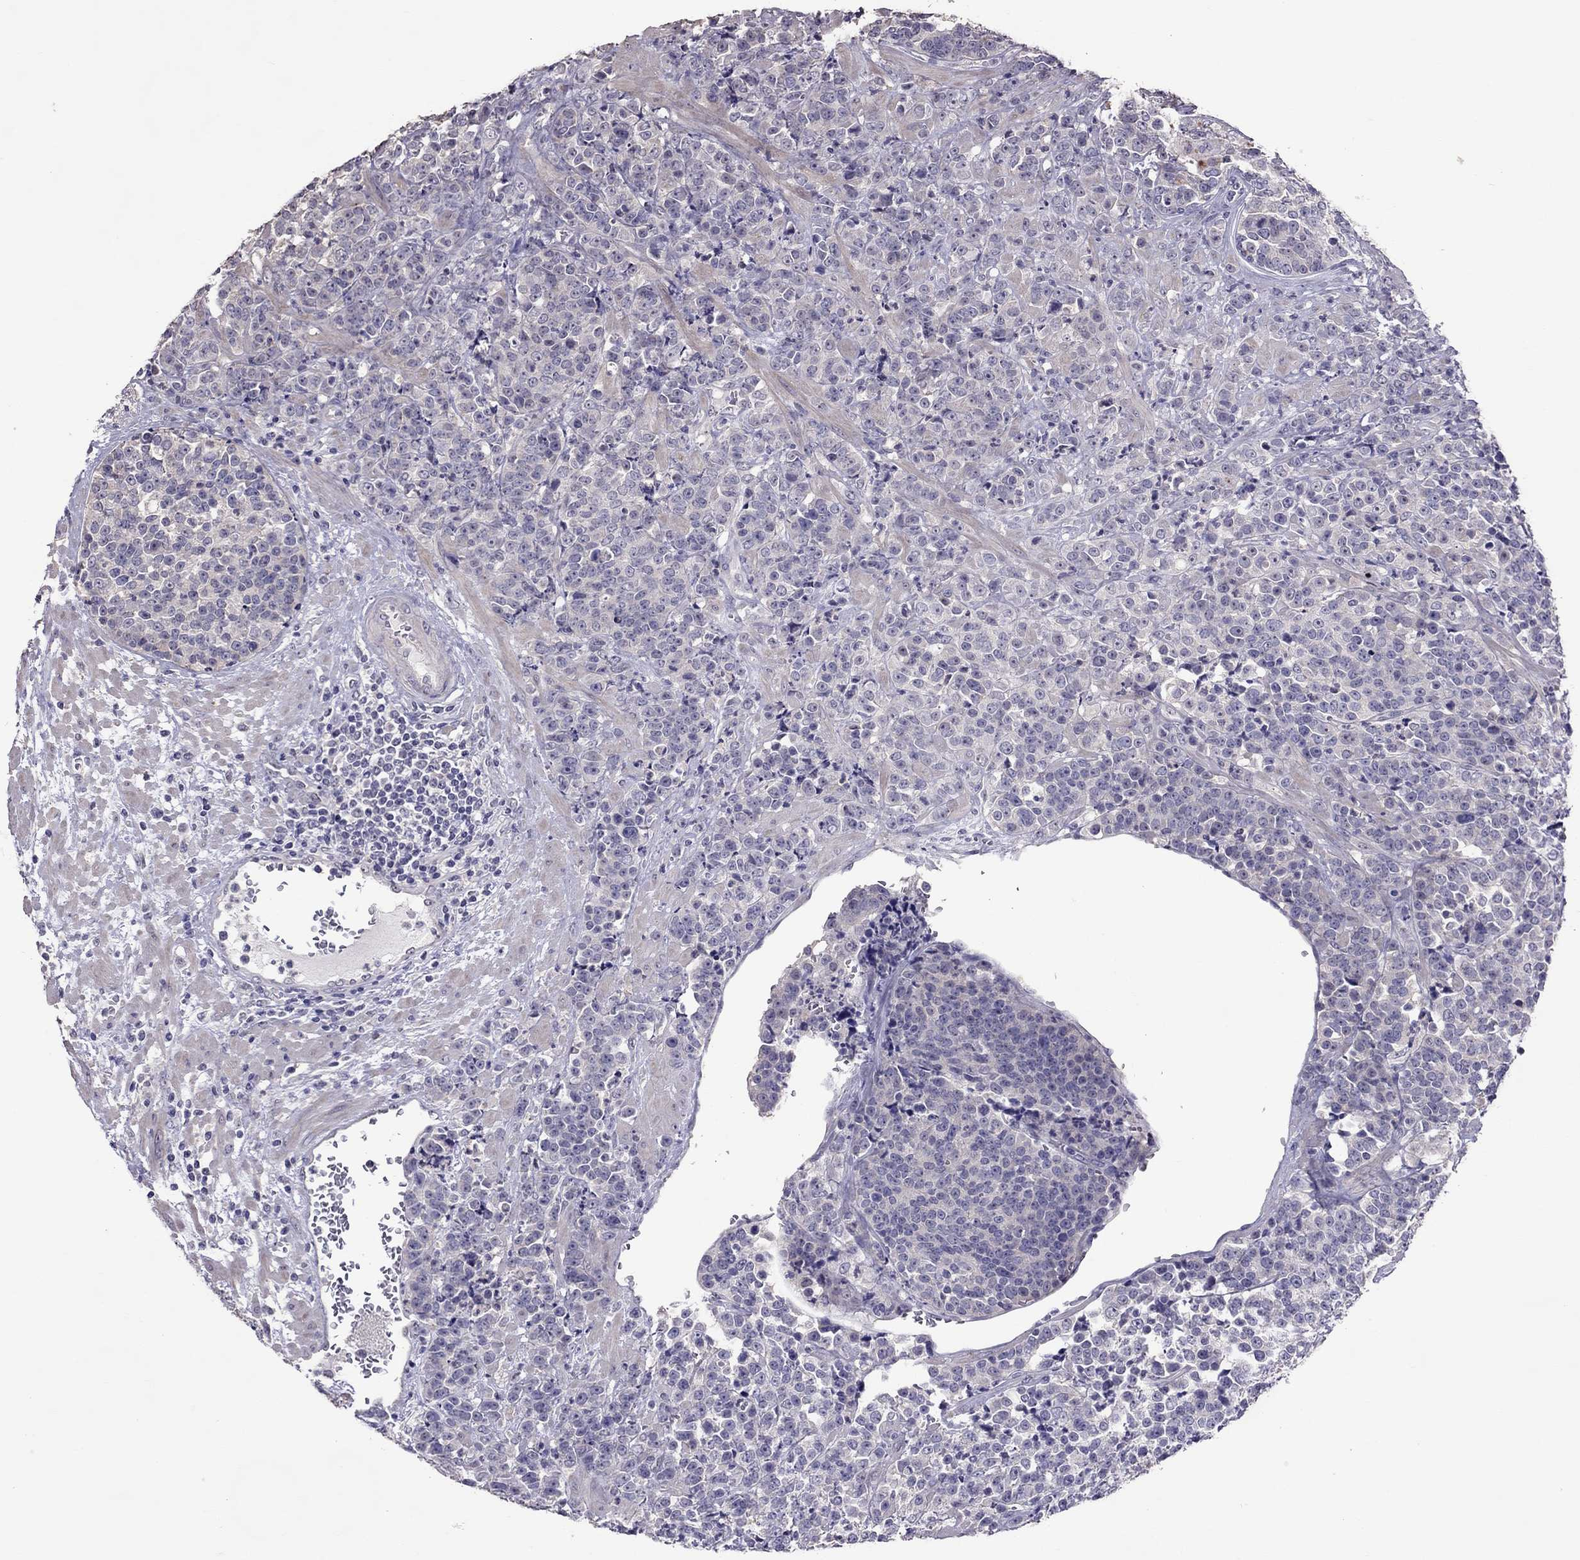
{"staining": {"intensity": "negative", "quantity": "none", "location": "none"}, "tissue": "prostate cancer", "cell_type": "Tumor cells", "image_type": "cancer", "snomed": [{"axis": "morphology", "description": "Adenocarcinoma, NOS"}, {"axis": "topography", "description": "Prostate"}], "caption": "An IHC image of adenocarcinoma (prostate) is shown. There is no staining in tumor cells of adenocarcinoma (prostate).", "gene": "LRRC46", "patient": {"sex": "male", "age": 67}}